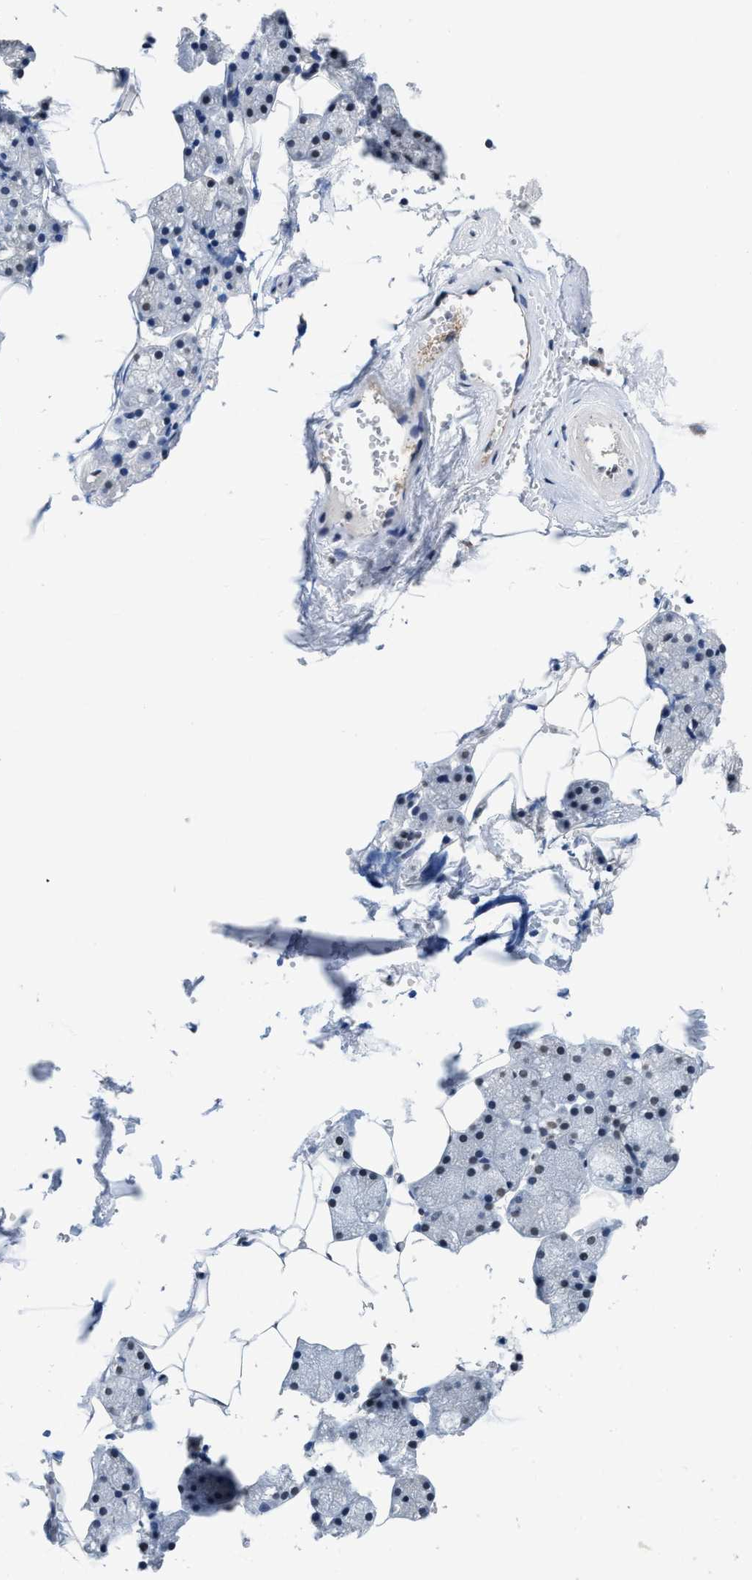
{"staining": {"intensity": "weak", "quantity": "25%-75%", "location": "nuclear"}, "tissue": "salivary gland", "cell_type": "Glandular cells", "image_type": "normal", "snomed": [{"axis": "morphology", "description": "Normal tissue, NOS"}, {"axis": "topography", "description": "Salivary gland"}], "caption": "A low amount of weak nuclear positivity is present in approximately 25%-75% of glandular cells in normal salivary gland. (DAB (3,3'-diaminobenzidine) IHC, brown staining for protein, blue staining for nuclei).", "gene": "SUPT16H", "patient": {"sex": "male", "age": 62}}